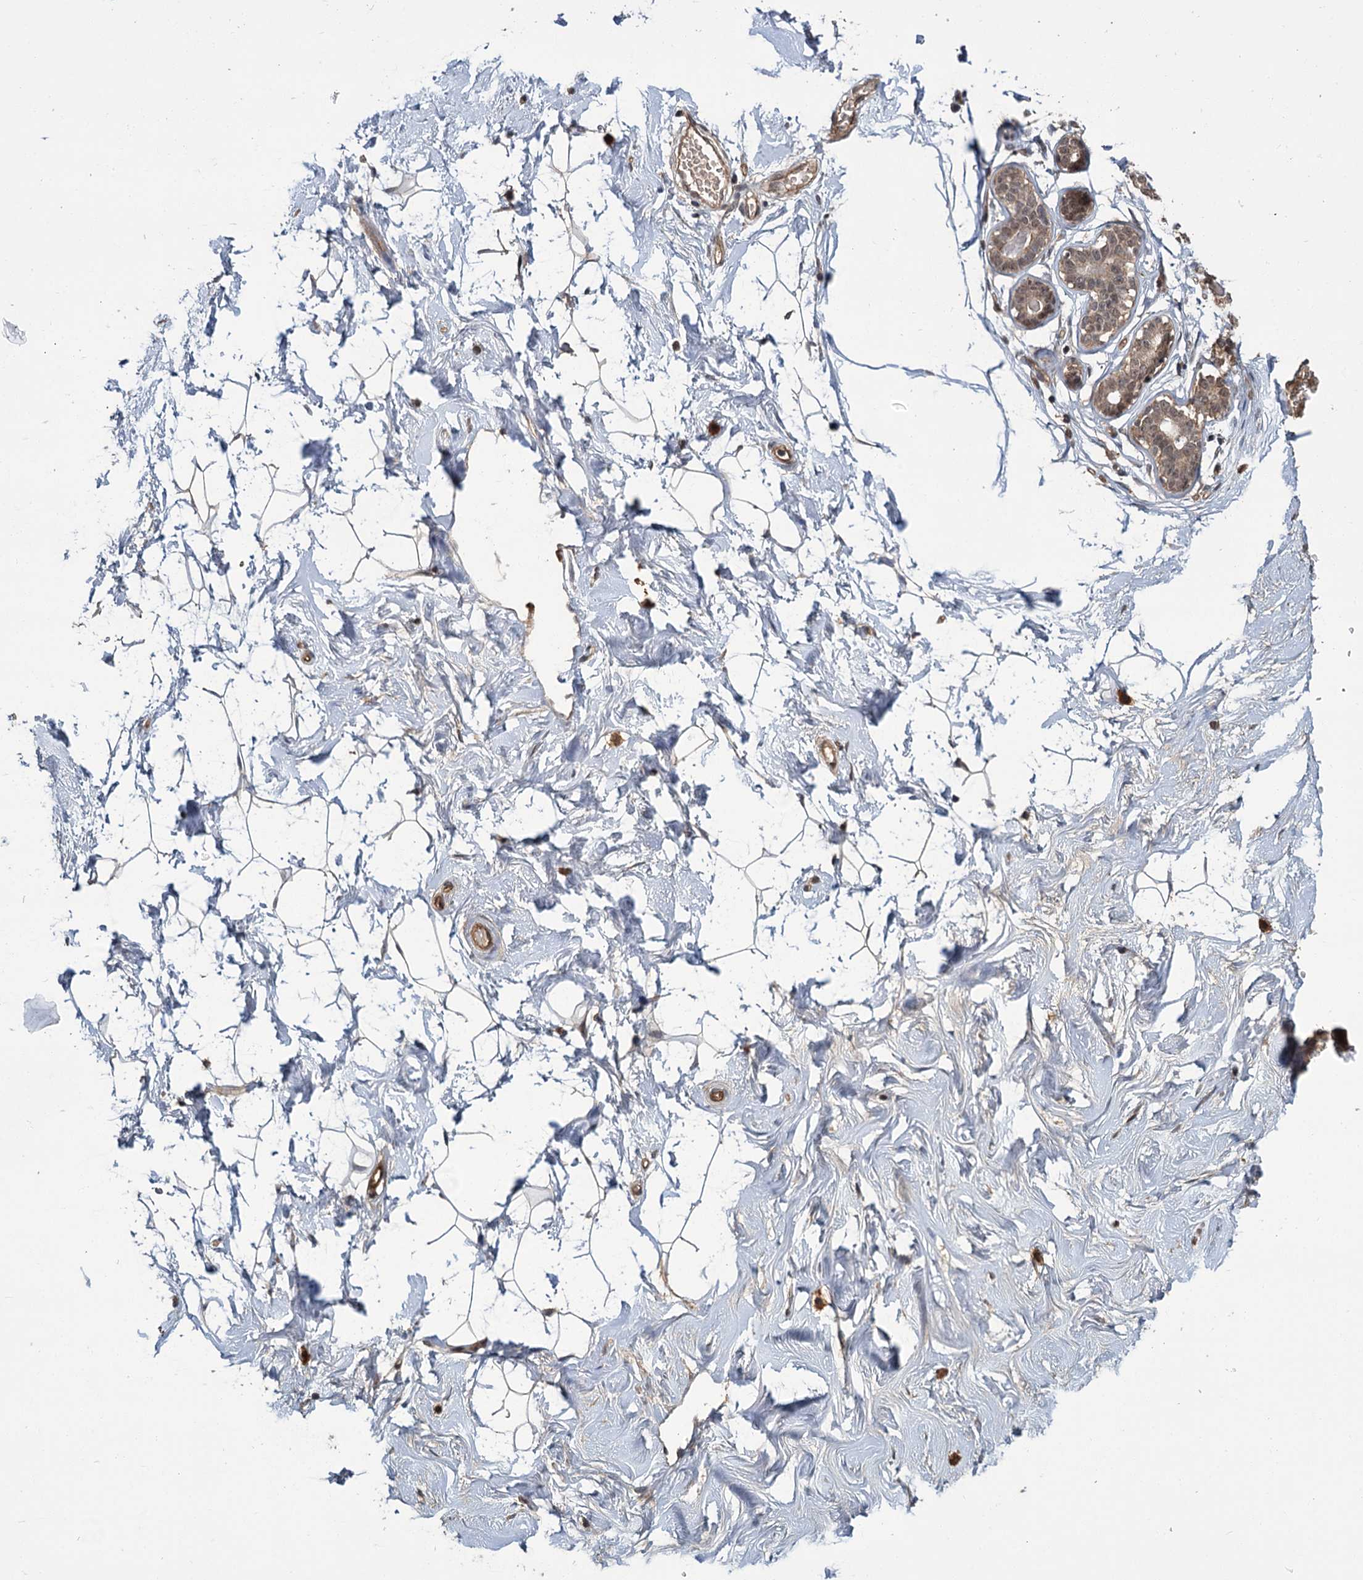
{"staining": {"intensity": "moderate", "quantity": ">75%", "location": "cytoplasmic/membranous,nuclear"}, "tissue": "breast", "cell_type": "Adipocytes", "image_type": "normal", "snomed": [{"axis": "morphology", "description": "Normal tissue, NOS"}, {"axis": "morphology", "description": "Adenoma, NOS"}, {"axis": "topography", "description": "Breast"}], "caption": "The micrograph reveals staining of normal breast, revealing moderate cytoplasmic/membranous,nuclear protein positivity (brown color) within adipocytes.", "gene": "KANSL2", "patient": {"sex": "female", "age": 23}}